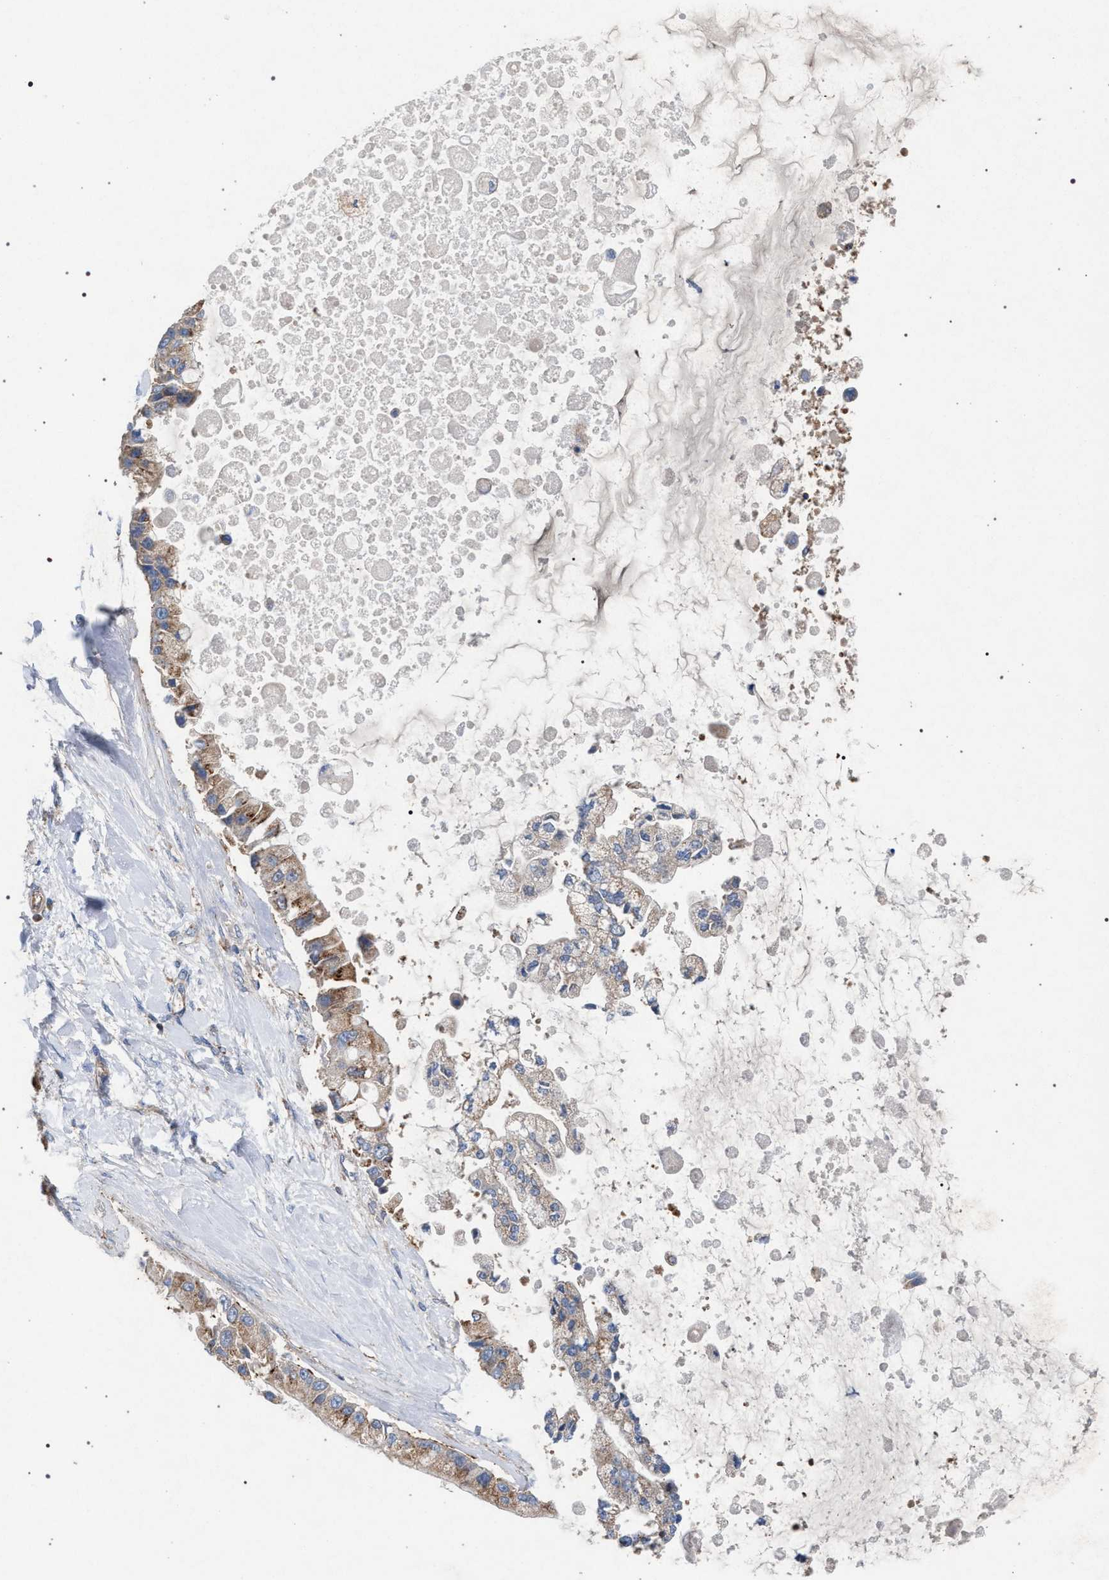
{"staining": {"intensity": "moderate", "quantity": ">75%", "location": "cytoplasmic/membranous"}, "tissue": "liver cancer", "cell_type": "Tumor cells", "image_type": "cancer", "snomed": [{"axis": "morphology", "description": "Cholangiocarcinoma"}, {"axis": "topography", "description": "Liver"}], "caption": "IHC photomicrograph of neoplastic tissue: human liver cancer stained using immunohistochemistry (IHC) exhibits medium levels of moderate protein expression localized specifically in the cytoplasmic/membranous of tumor cells, appearing as a cytoplasmic/membranous brown color.", "gene": "VPS13A", "patient": {"sex": "male", "age": 50}}